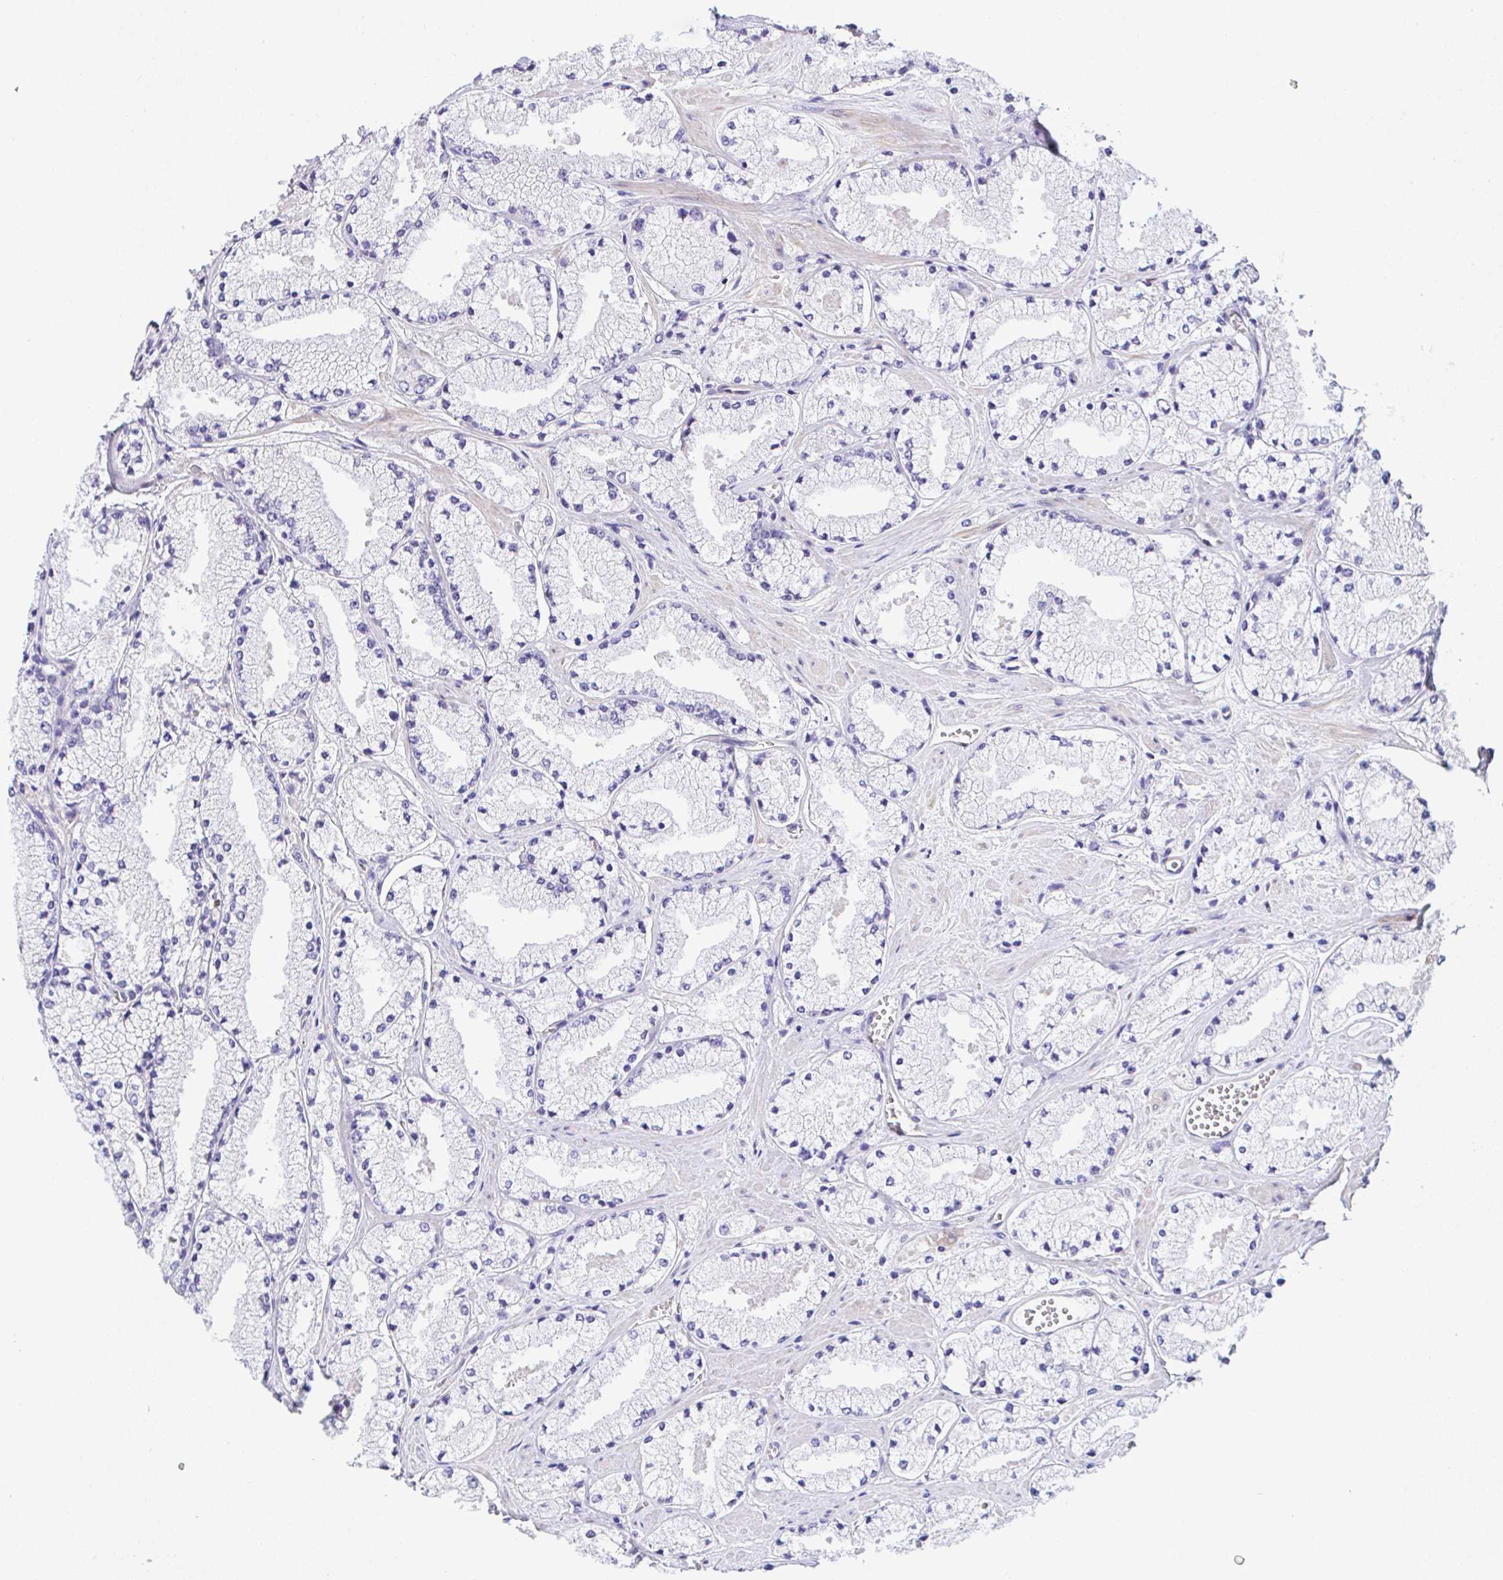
{"staining": {"intensity": "negative", "quantity": "none", "location": "none"}, "tissue": "prostate cancer", "cell_type": "Tumor cells", "image_type": "cancer", "snomed": [{"axis": "morphology", "description": "Adenocarcinoma, High grade"}, {"axis": "topography", "description": "Prostate"}], "caption": "Human prostate cancer (high-grade adenocarcinoma) stained for a protein using immunohistochemistry demonstrates no staining in tumor cells.", "gene": "ZBED3", "patient": {"sex": "male", "age": 63}}